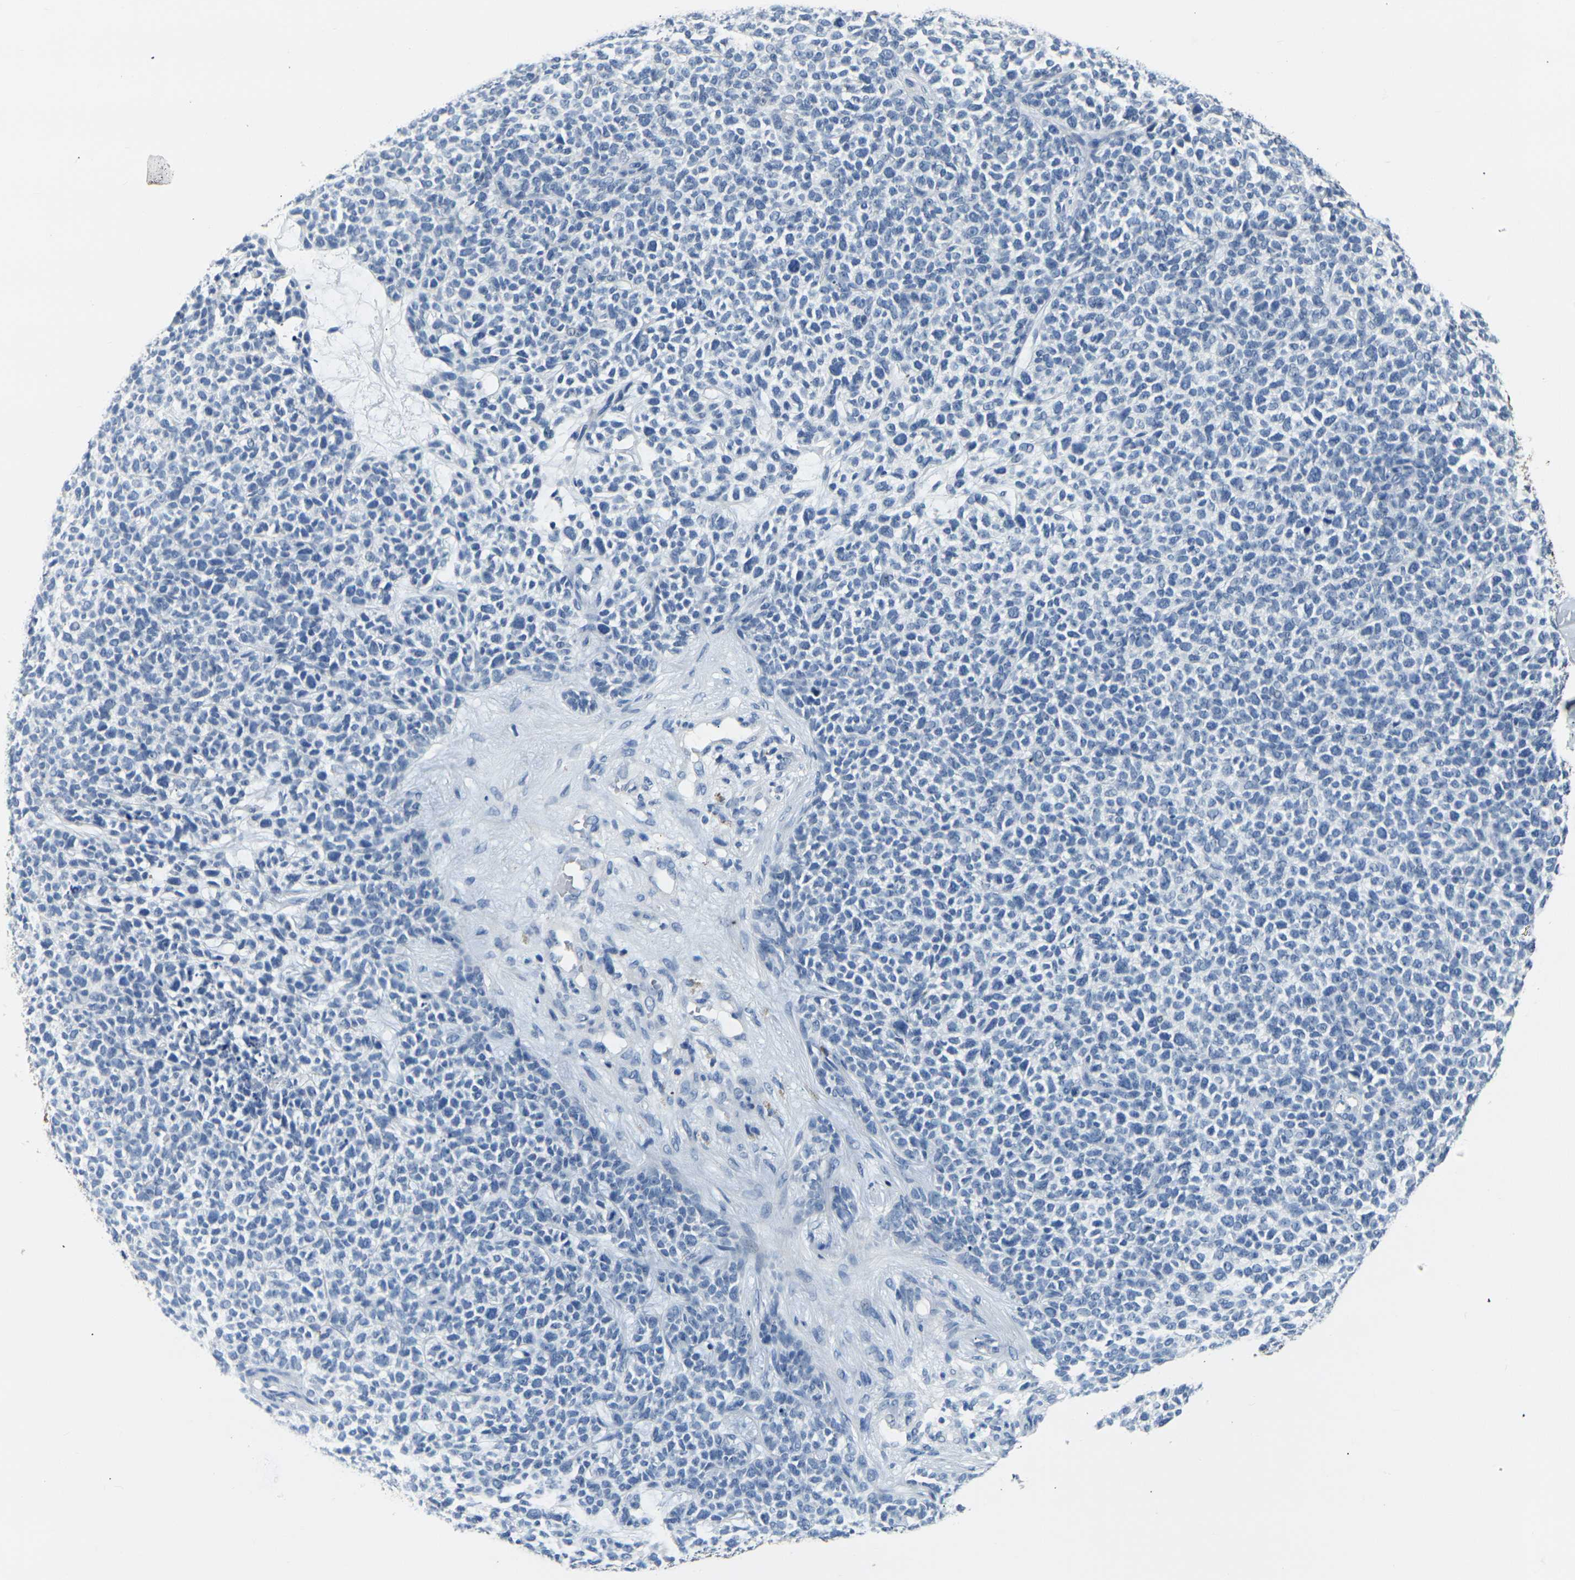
{"staining": {"intensity": "negative", "quantity": "none", "location": "none"}, "tissue": "skin cancer", "cell_type": "Tumor cells", "image_type": "cancer", "snomed": [{"axis": "morphology", "description": "Basal cell carcinoma"}, {"axis": "topography", "description": "Skin"}], "caption": "A histopathology image of skin cancer (basal cell carcinoma) stained for a protein displays no brown staining in tumor cells.", "gene": "CLDN7", "patient": {"sex": "female", "age": 84}}